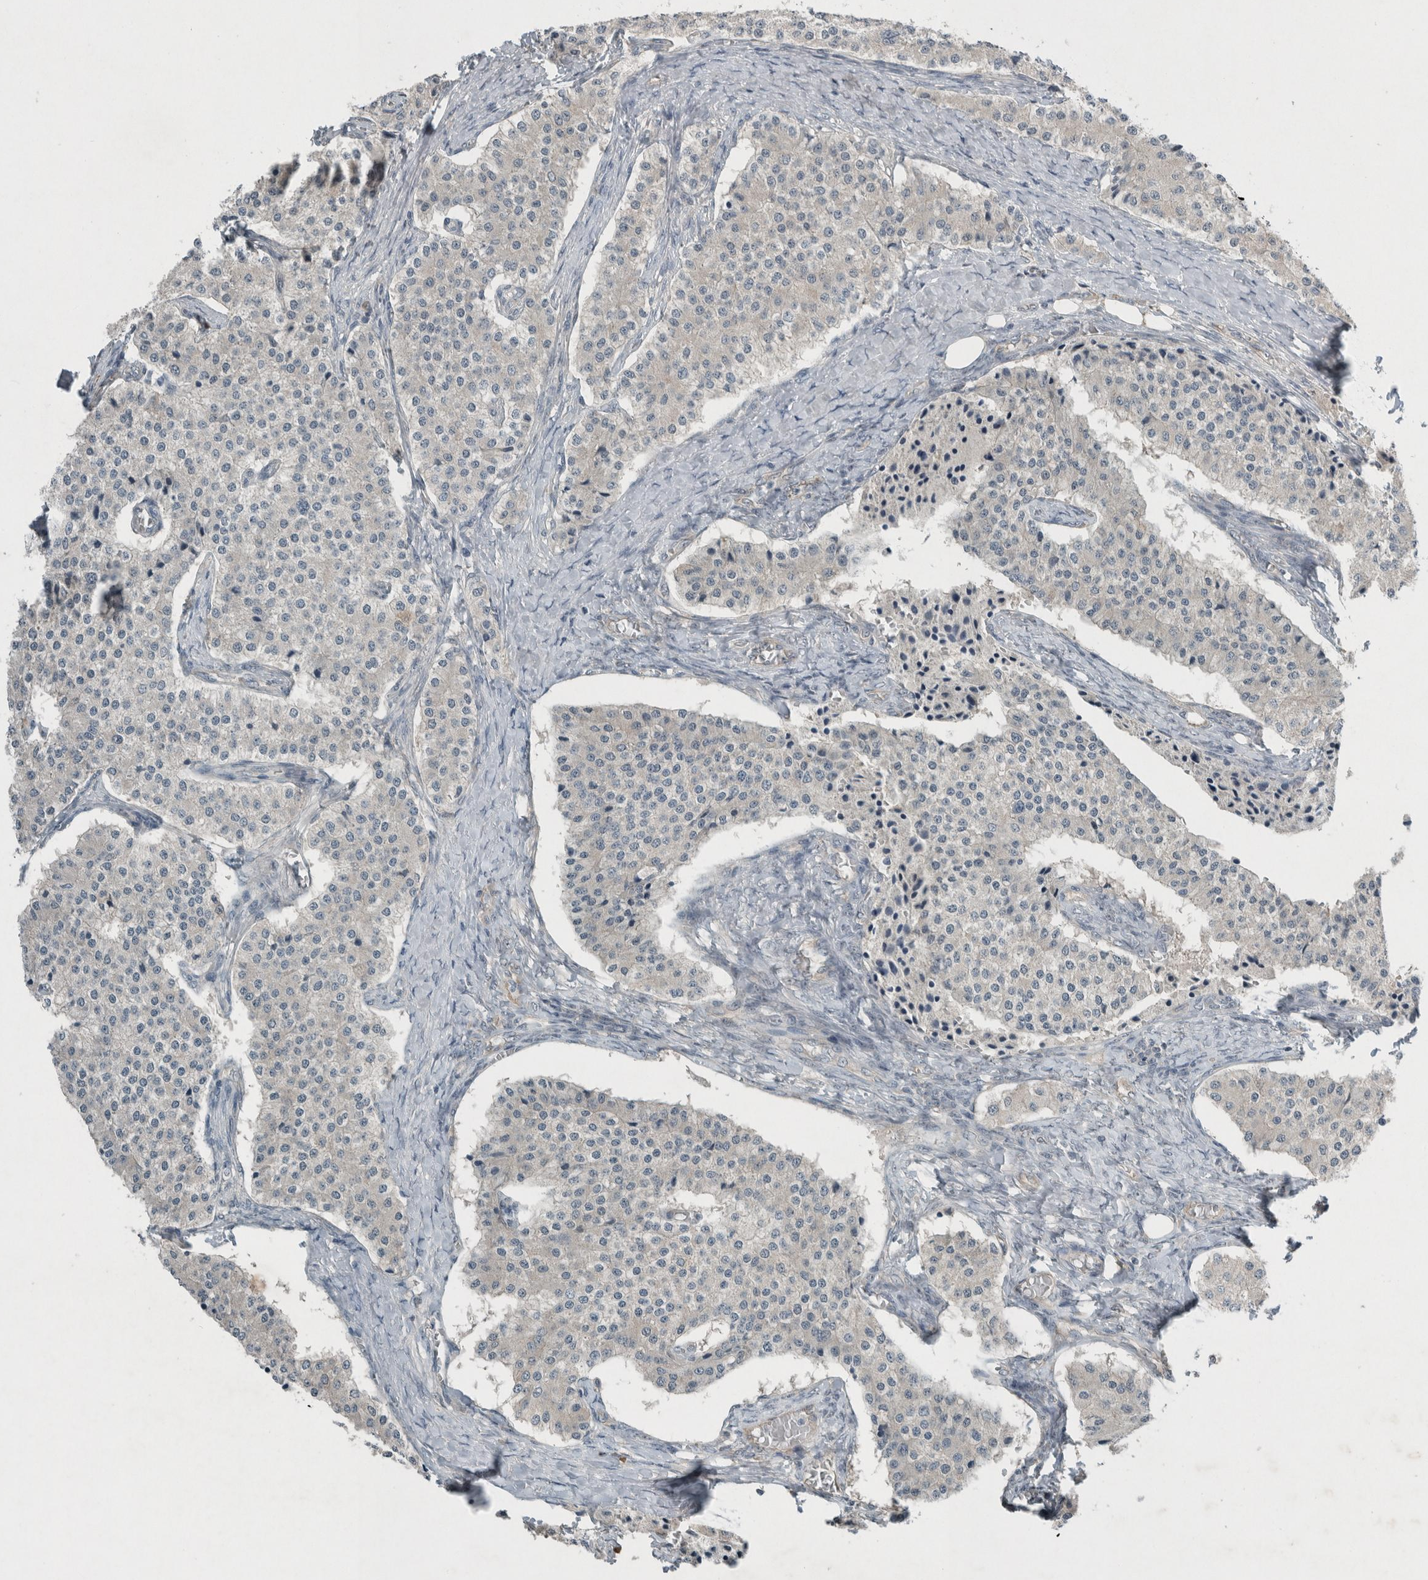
{"staining": {"intensity": "negative", "quantity": "none", "location": "none"}, "tissue": "carcinoid", "cell_type": "Tumor cells", "image_type": "cancer", "snomed": [{"axis": "morphology", "description": "Carcinoid, malignant, NOS"}, {"axis": "topography", "description": "Colon"}], "caption": "This is an IHC histopathology image of carcinoid. There is no staining in tumor cells.", "gene": "RALGDS", "patient": {"sex": "female", "age": 52}}